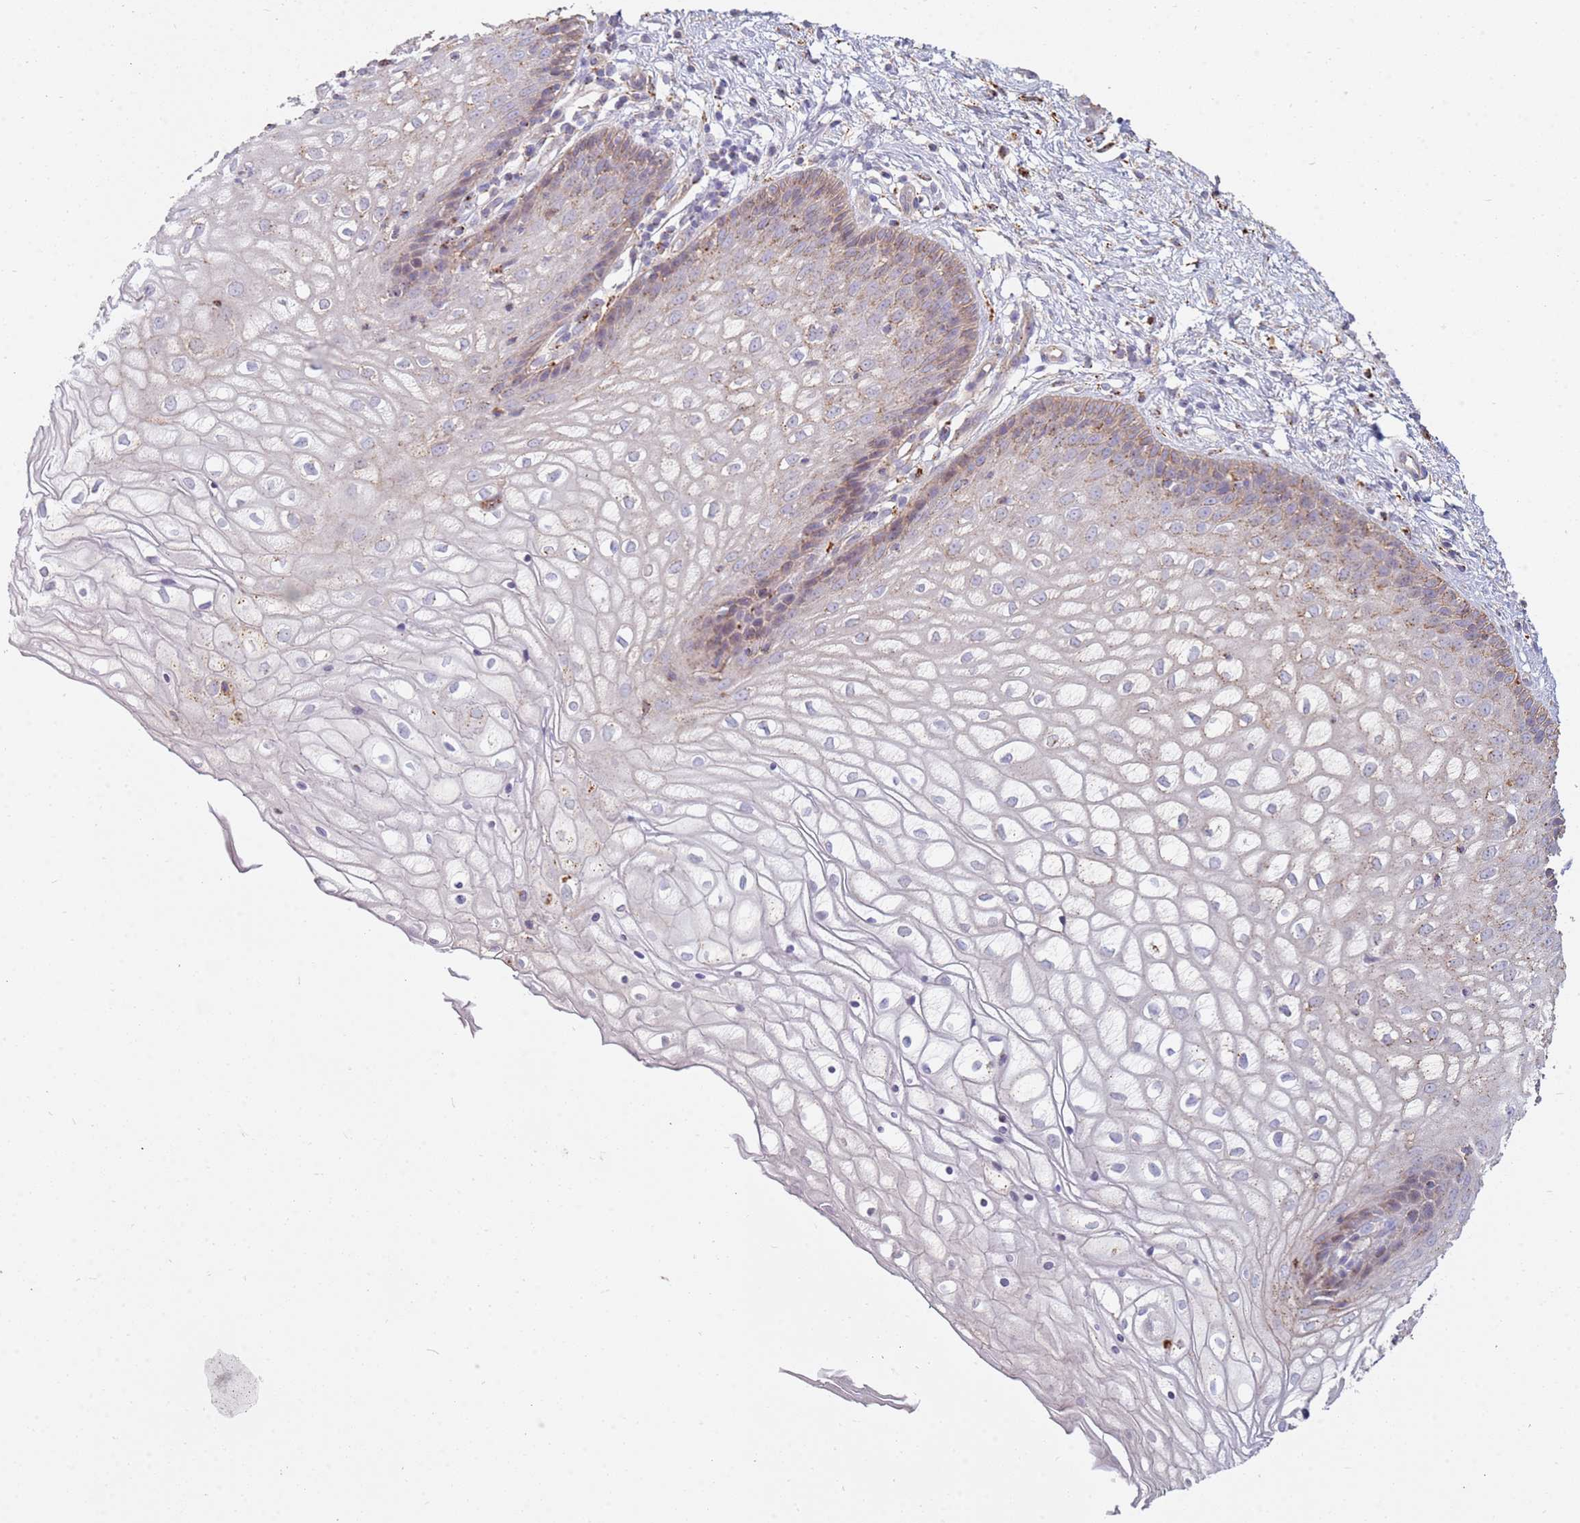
{"staining": {"intensity": "weak", "quantity": "25%-75%", "location": "cytoplasmic/membranous"}, "tissue": "vagina", "cell_type": "Squamous epithelial cells", "image_type": "normal", "snomed": [{"axis": "morphology", "description": "Normal tissue, NOS"}, {"axis": "topography", "description": "Vagina"}], "caption": "Human vagina stained for a protein (brown) demonstrates weak cytoplasmic/membranous positive positivity in approximately 25%-75% of squamous epithelial cells.", "gene": "TMEM229B", "patient": {"sex": "female", "age": 34}}